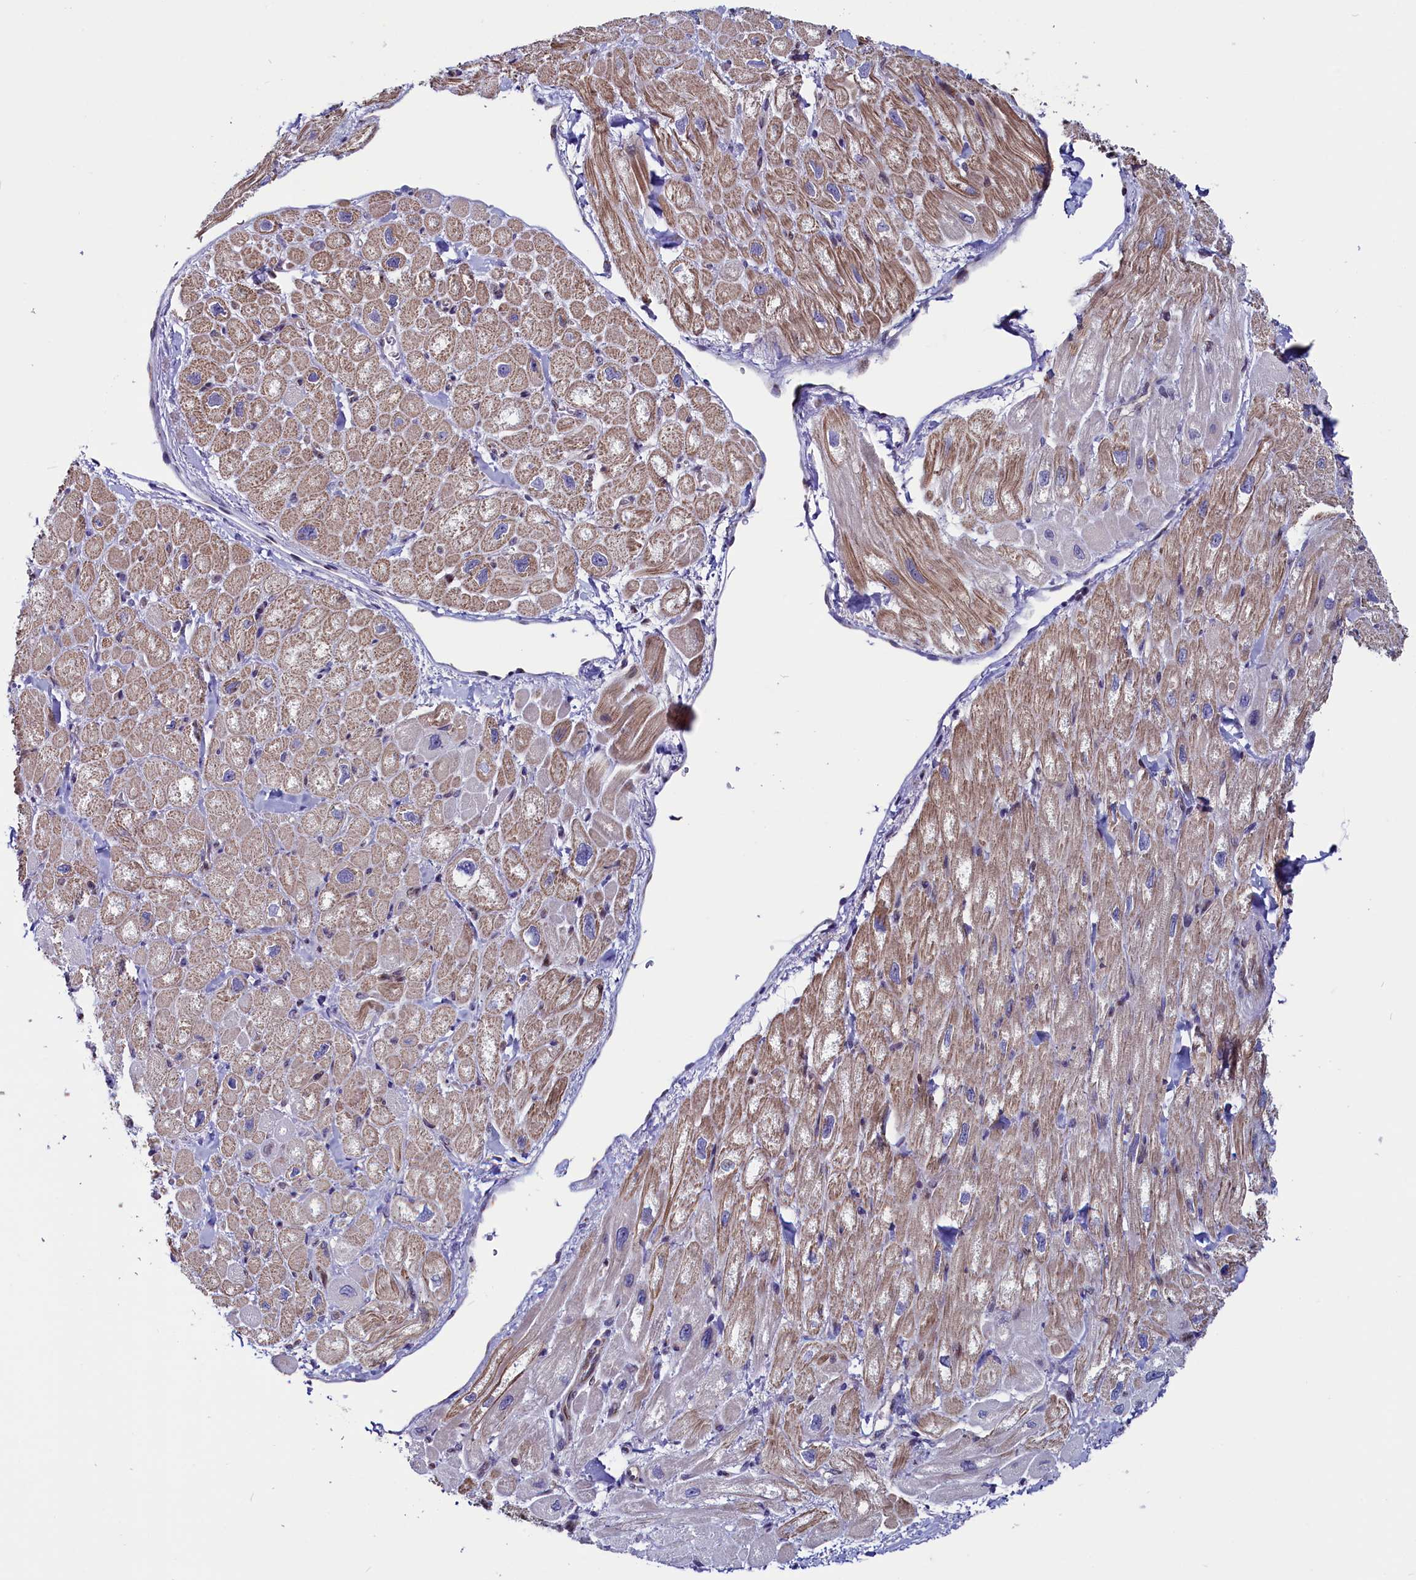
{"staining": {"intensity": "moderate", "quantity": "25%-75%", "location": "cytoplasmic/membranous"}, "tissue": "heart muscle", "cell_type": "Cardiomyocytes", "image_type": "normal", "snomed": [{"axis": "morphology", "description": "Normal tissue, NOS"}, {"axis": "topography", "description": "Heart"}], "caption": "Heart muscle stained with a brown dye exhibits moderate cytoplasmic/membranous positive positivity in about 25%-75% of cardiomyocytes.", "gene": "CIAPIN1", "patient": {"sex": "male", "age": 65}}